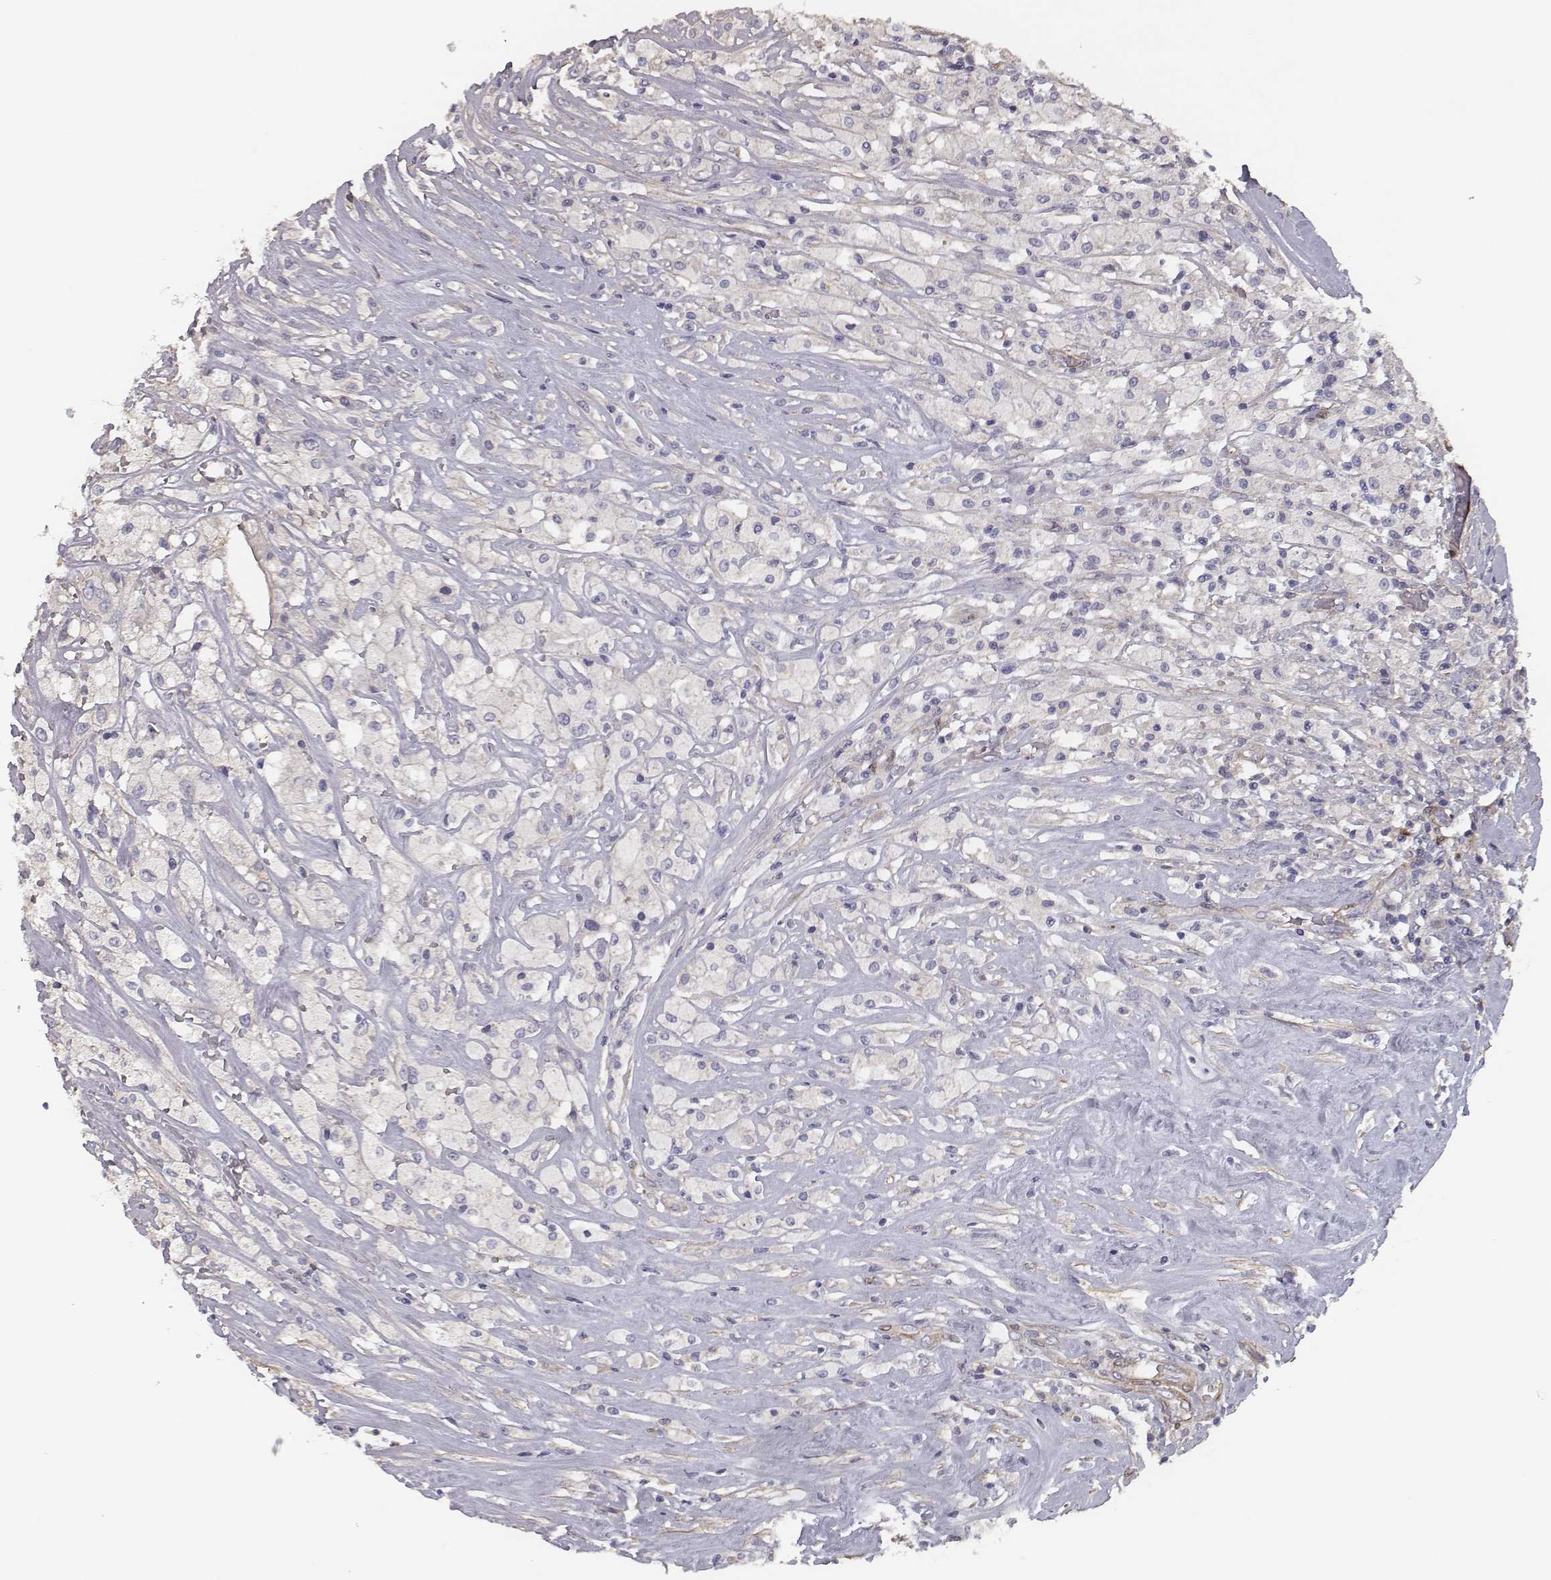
{"staining": {"intensity": "negative", "quantity": "none", "location": "none"}, "tissue": "testis cancer", "cell_type": "Tumor cells", "image_type": "cancer", "snomed": [{"axis": "morphology", "description": "Necrosis, NOS"}, {"axis": "morphology", "description": "Carcinoma, Embryonal, NOS"}, {"axis": "topography", "description": "Testis"}], "caption": "IHC micrograph of neoplastic tissue: human testis embryonal carcinoma stained with DAB (3,3'-diaminobenzidine) reveals no significant protein expression in tumor cells.", "gene": "ISYNA1", "patient": {"sex": "male", "age": 19}}